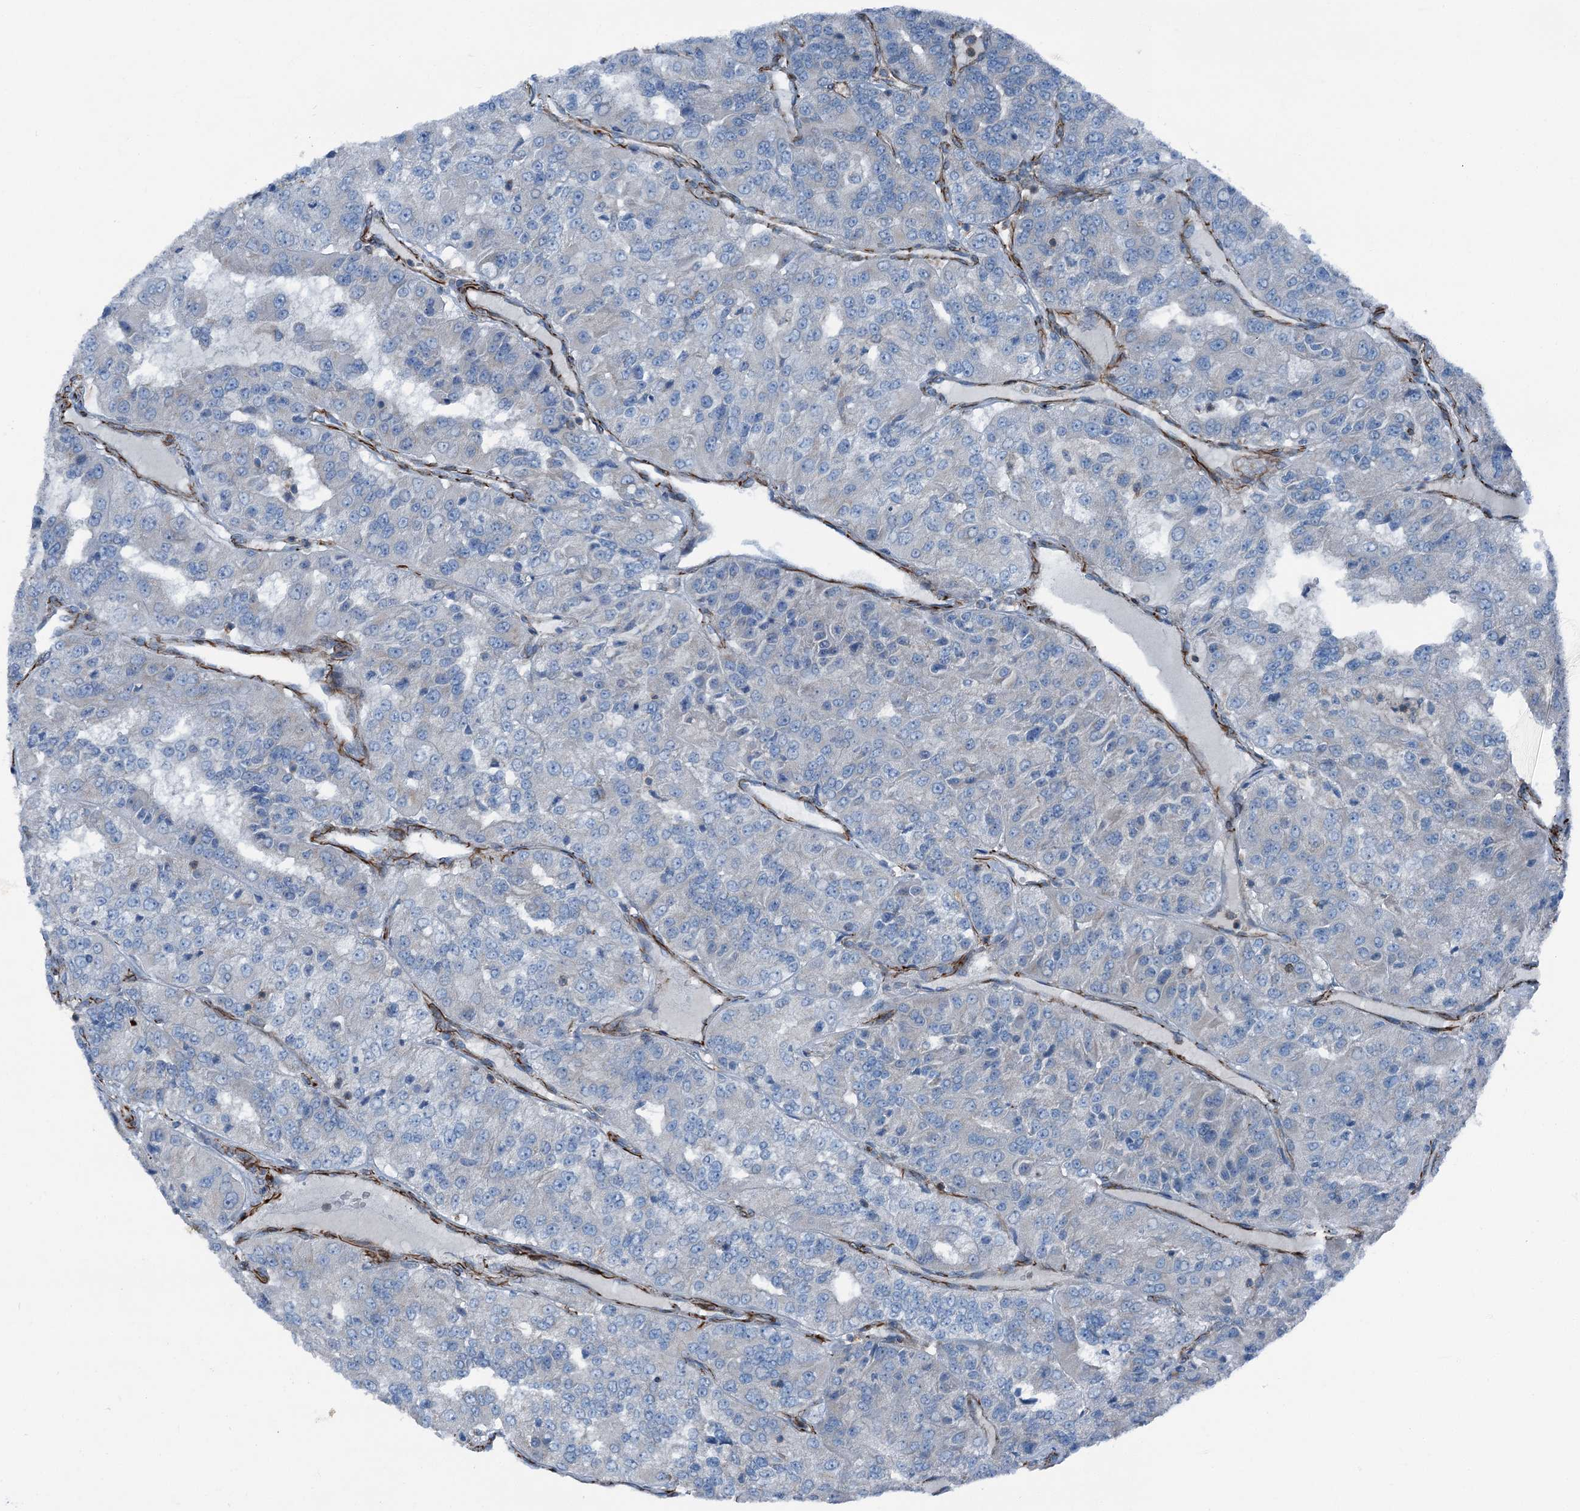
{"staining": {"intensity": "negative", "quantity": "none", "location": "none"}, "tissue": "renal cancer", "cell_type": "Tumor cells", "image_type": "cancer", "snomed": [{"axis": "morphology", "description": "Adenocarcinoma, NOS"}, {"axis": "topography", "description": "Kidney"}], "caption": "Immunohistochemistry histopathology image of human renal cancer (adenocarcinoma) stained for a protein (brown), which displays no staining in tumor cells. (DAB immunohistochemistry with hematoxylin counter stain).", "gene": "AXL", "patient": {"sex": "female", "age": 63}}